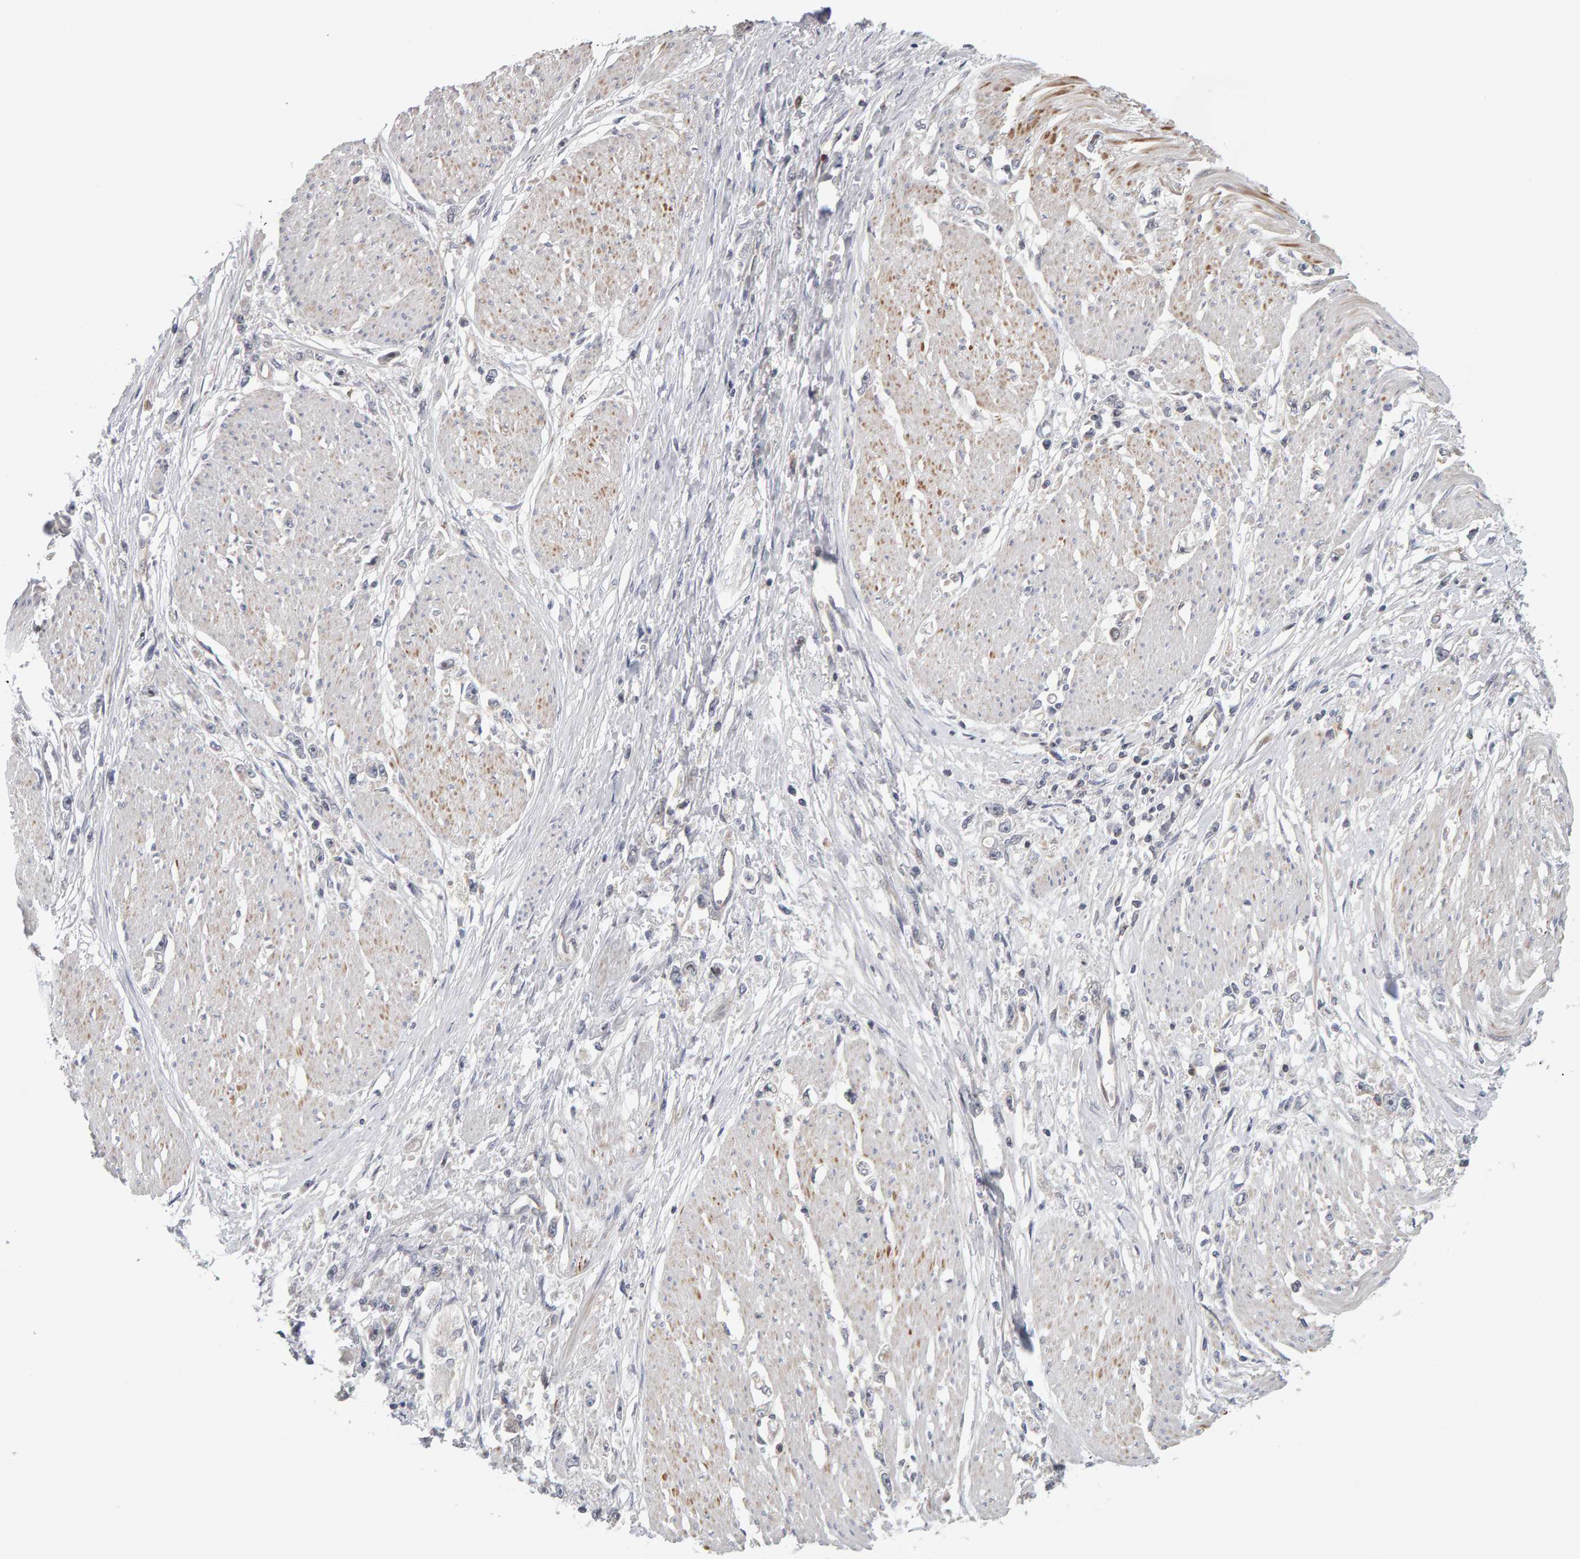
{"staining": {"intensity": "negative", "quantity": "none", "location": "none"}, "tissue": "stomach cancer", "cell_type": "Tumor cells", "image_type": "cancer", "snomed": [{"axis": "morphology", "description": "Adenocarcinoma, NOS"}, {"axis": "topography", "description": "Stomach"}], "caption": "DAB immunohistochemical staining of stomach cancer (adenocarcinoma) shows no significant positivity in tumor cells.", "gene": "MSRA", "patient": {"sex": "female", "age": 59}}